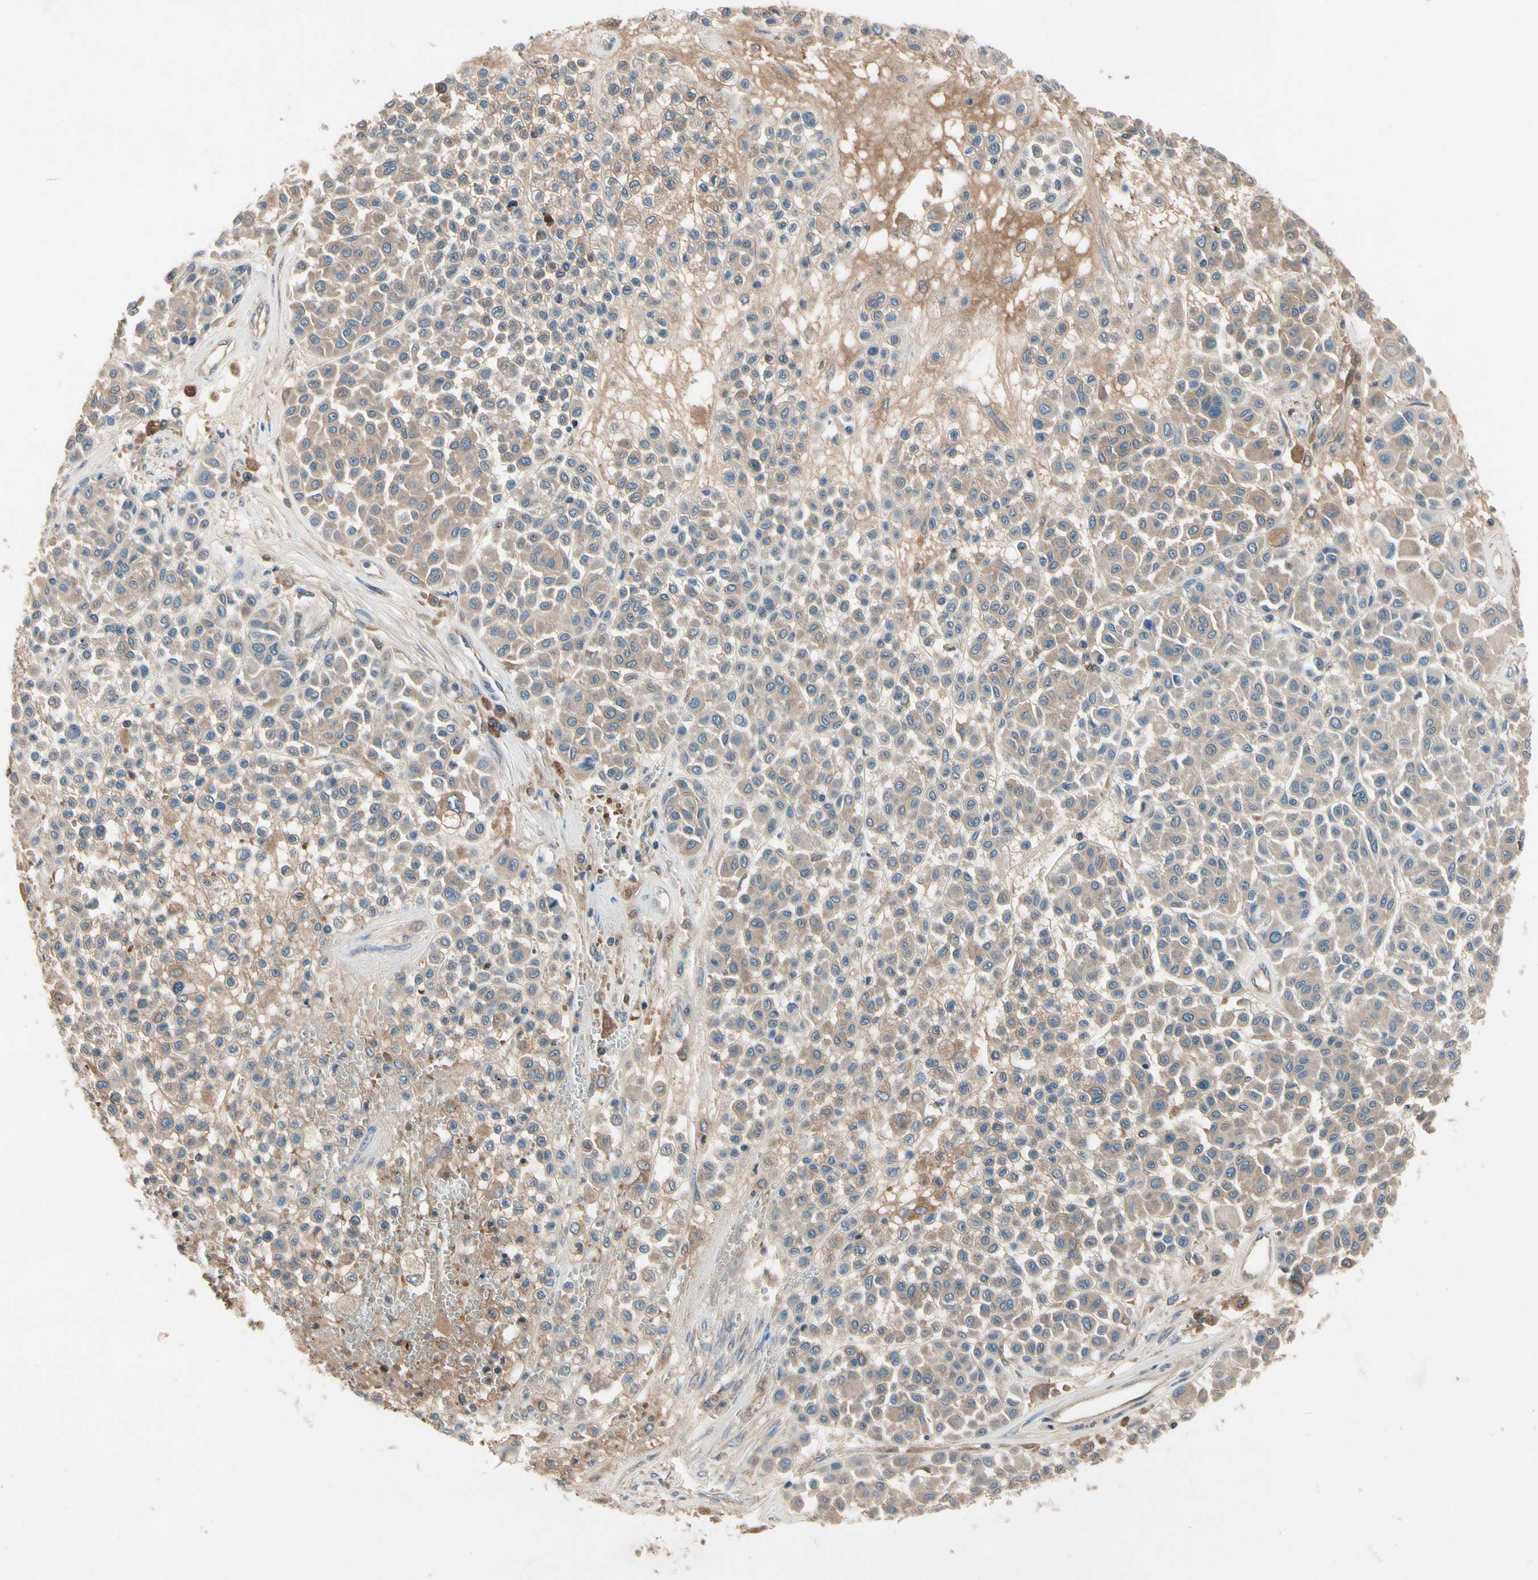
{"staining": {"intensity": "weak", "quantity": ">75%", "location": "cytoplasmic/membranous"}, "tissue": "melanoma", "cell_type": "Tumor cells", "image_type": "cancer", "snomed": [{"axis": "morphology", "description": "Malignant melanoma, Metastatic site"}, {"axis": "topography", "description": "Soft tissue"}], "caption": "Human malignant melanoma (metastatic site) stained with a brown dye shows weak cytoplasmic/membranous positive positivity in approximately >75% of tumor cells.", "gene": "IL1RL1", "patient": {"sex": "male", "age": 41}}